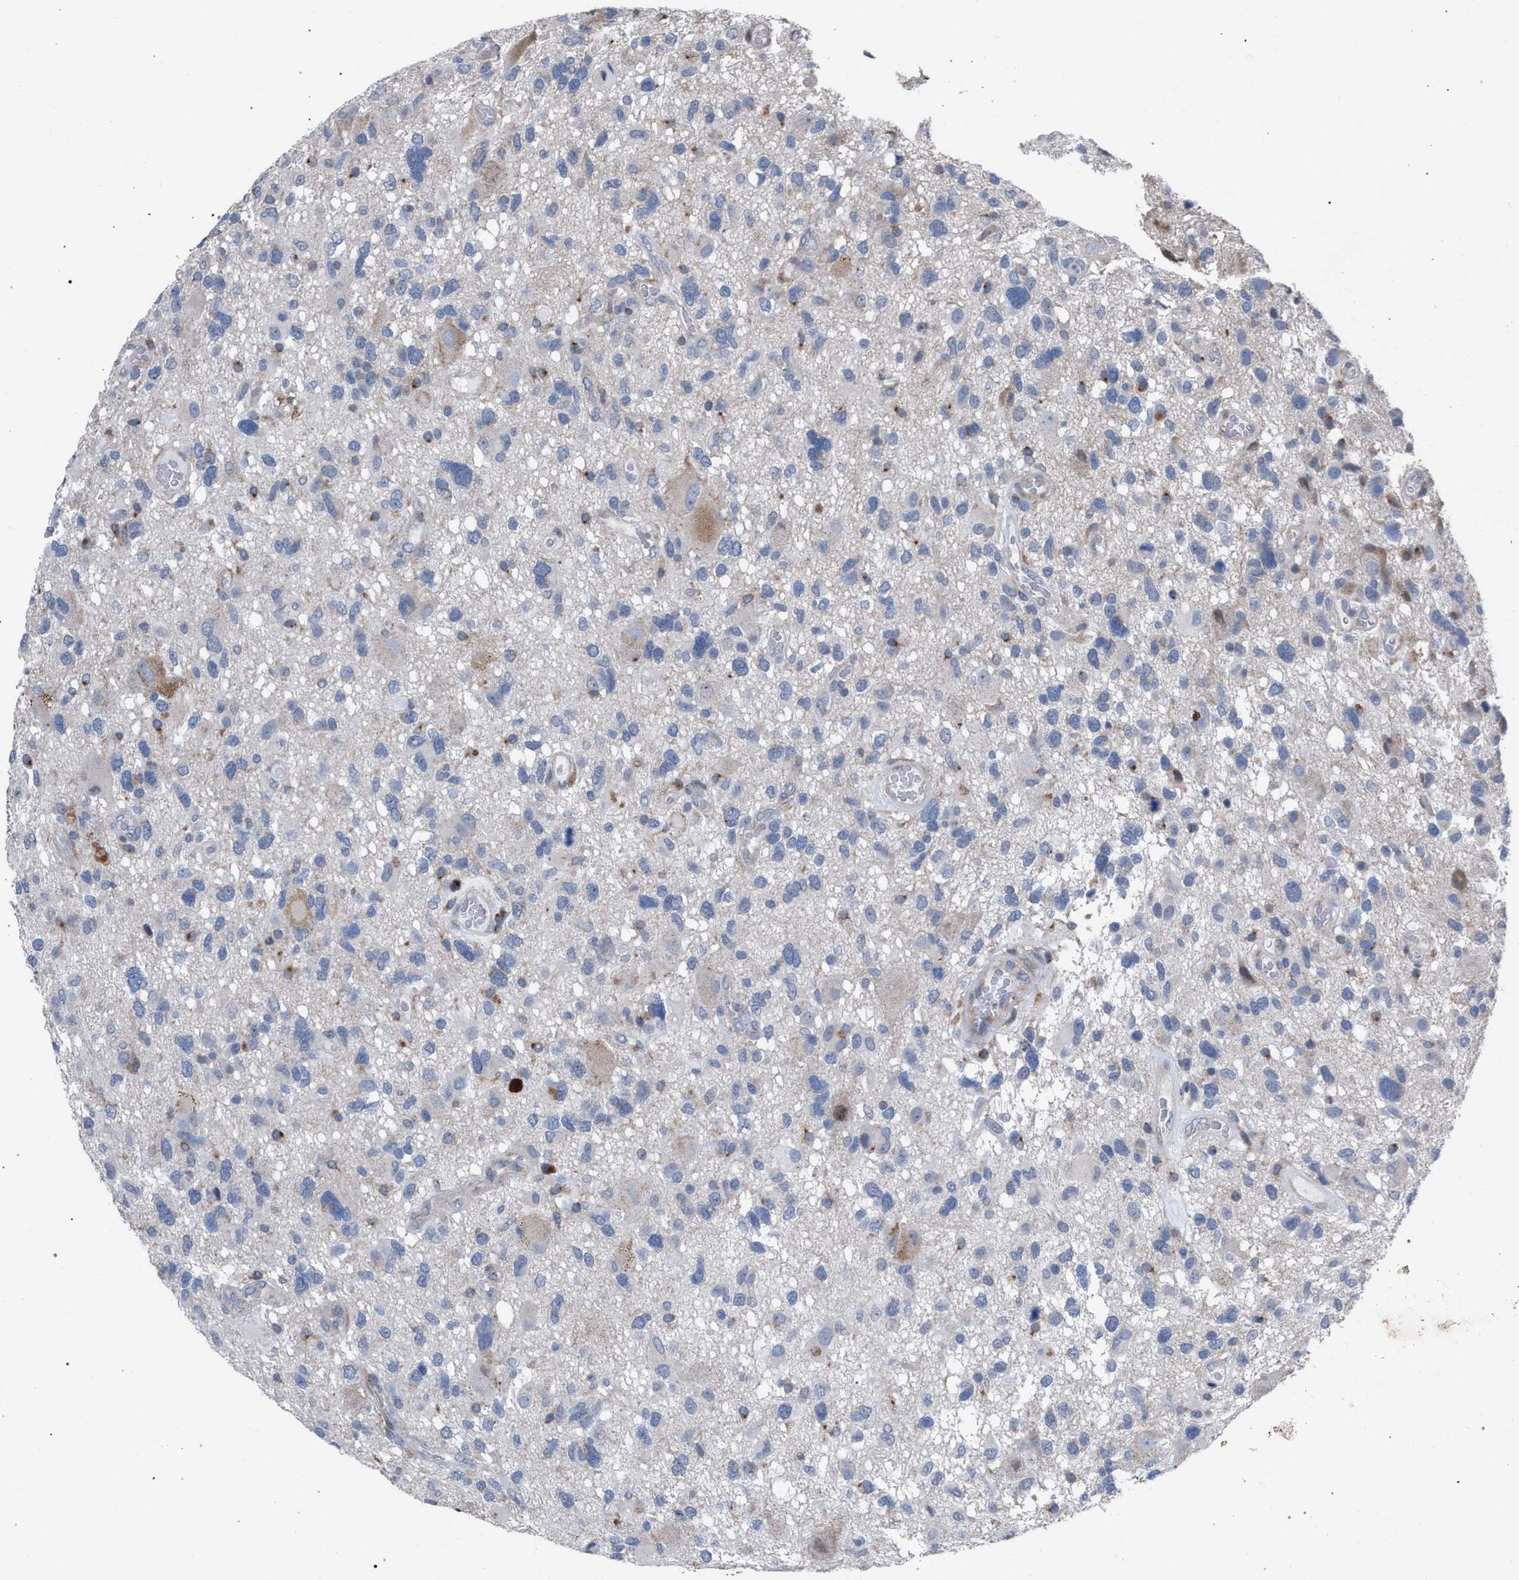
{"staining": {"intensity": "weak", "quantity": "<25%", "location": "cytoplasmic/membranous"}, "tissue": "glioma", "cell_type": "Tumor cells", "image_type": "cancer", "snomed": [{"axis": "morphology", "description": "Glioma, malignant, High grade"}, {"axis": "topography", "description": "Brain"}], "caption": "Tumor cells show no significant protein positivity in glioma. The staining is performed using DAB (3,3'-diaminobenzidine) brown chromogen with nuclei counter-stained in using hematoxylin.", "gene": "RNF135", "patient": {"sex": "male", "age": 33}}